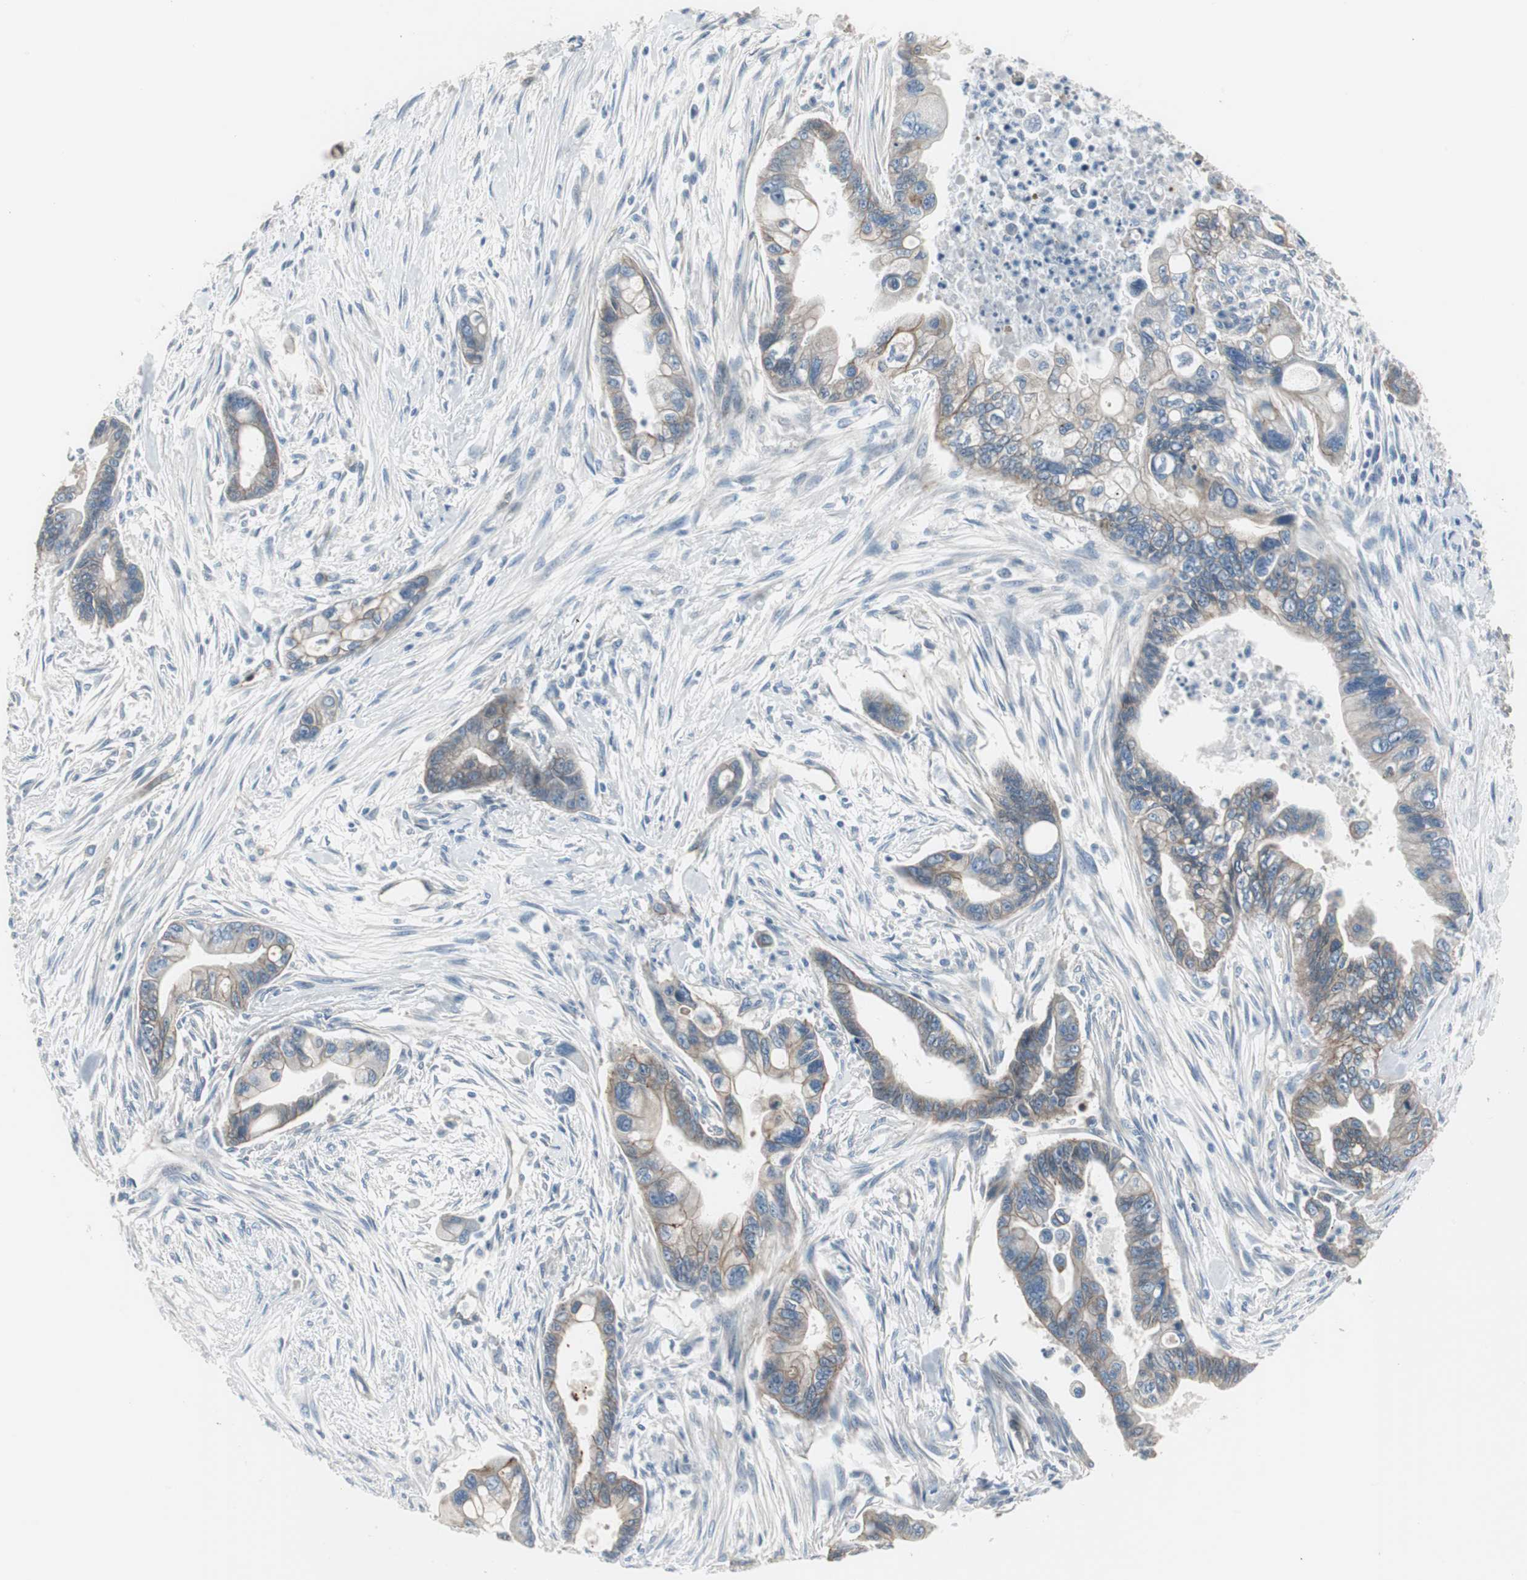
{"staining": {"intensity": "moderate", "quantity": ">75%", "location": "cytoplasmic/membranous"}, "tissue": "pancreatic cancer", "cell_type": "Tumor cells", "image_type": "cancer", "snomed": [{"axis": "morphology", "description": "Adenocarcinoma, NOS"}, {"axis": "topography", "description": "Pancreas"}], "caption": "Immunohistochemical staining of human adenocarcinoma (pancreatic) exhibits medium levels of moderate cytoplasmic/membranous protein staining in about >75% of tumor cells.", "gene": "STXBP4", "patient": {"sex": "male", "age": 70}}